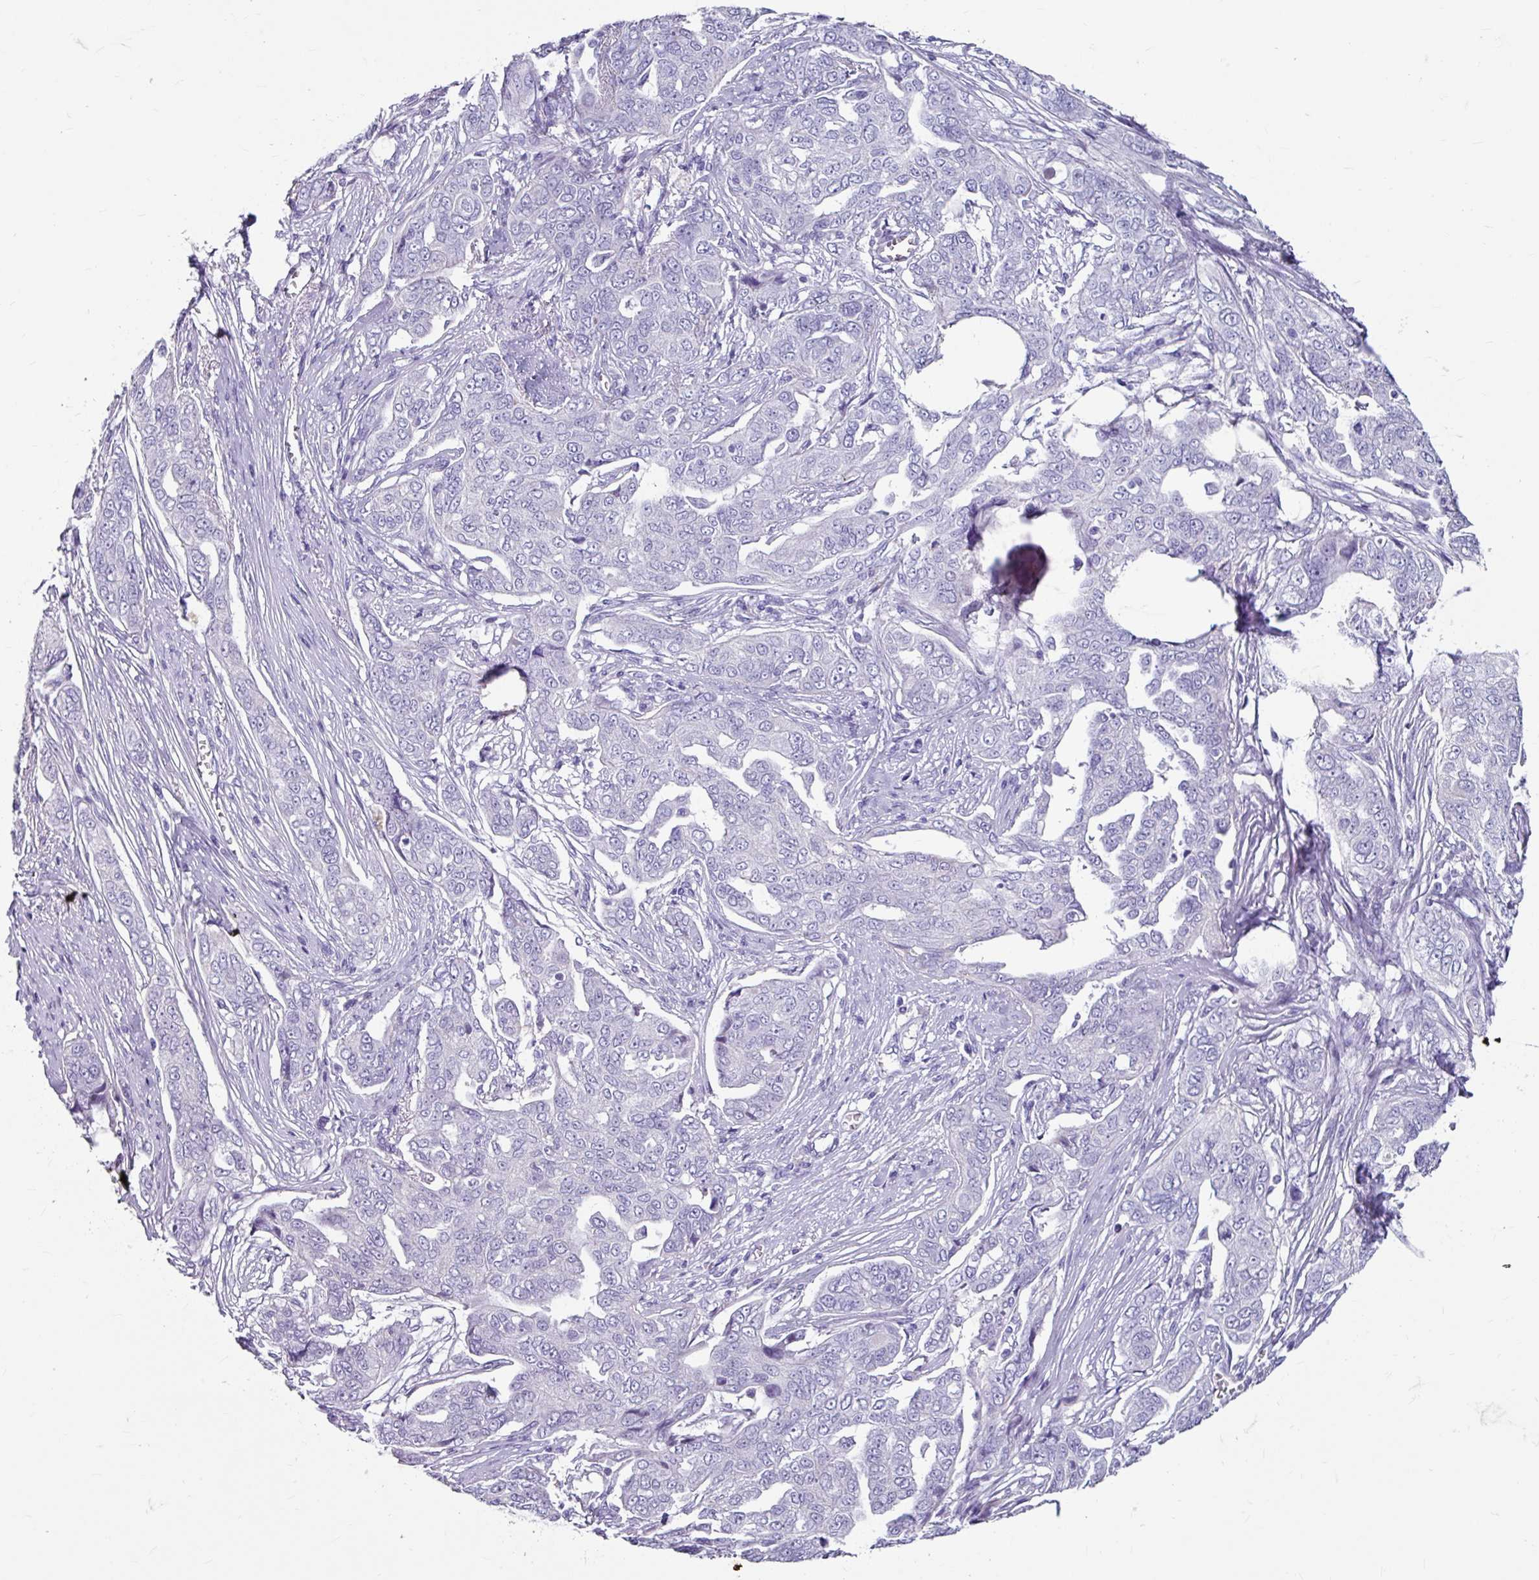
{"staining": {"intensity": "negative", "quantity": "none", "location": "none"}, "tissue": "ovarian cancer", "cell_type": "Tumor cells", "image_type": "cancer", "snomed": [{"axis": "morphology", "description": "Carcinoma, endometroid"}, {"axis": "topography", "description": "Ovary"}], "caption": "Protein analysis of ovarian cancer (endometroid carcinoma) demonstrates no significant expression in tumor cells.", "gene": "ANKRD1", "patient": {"sex": "female", "age": 70}}